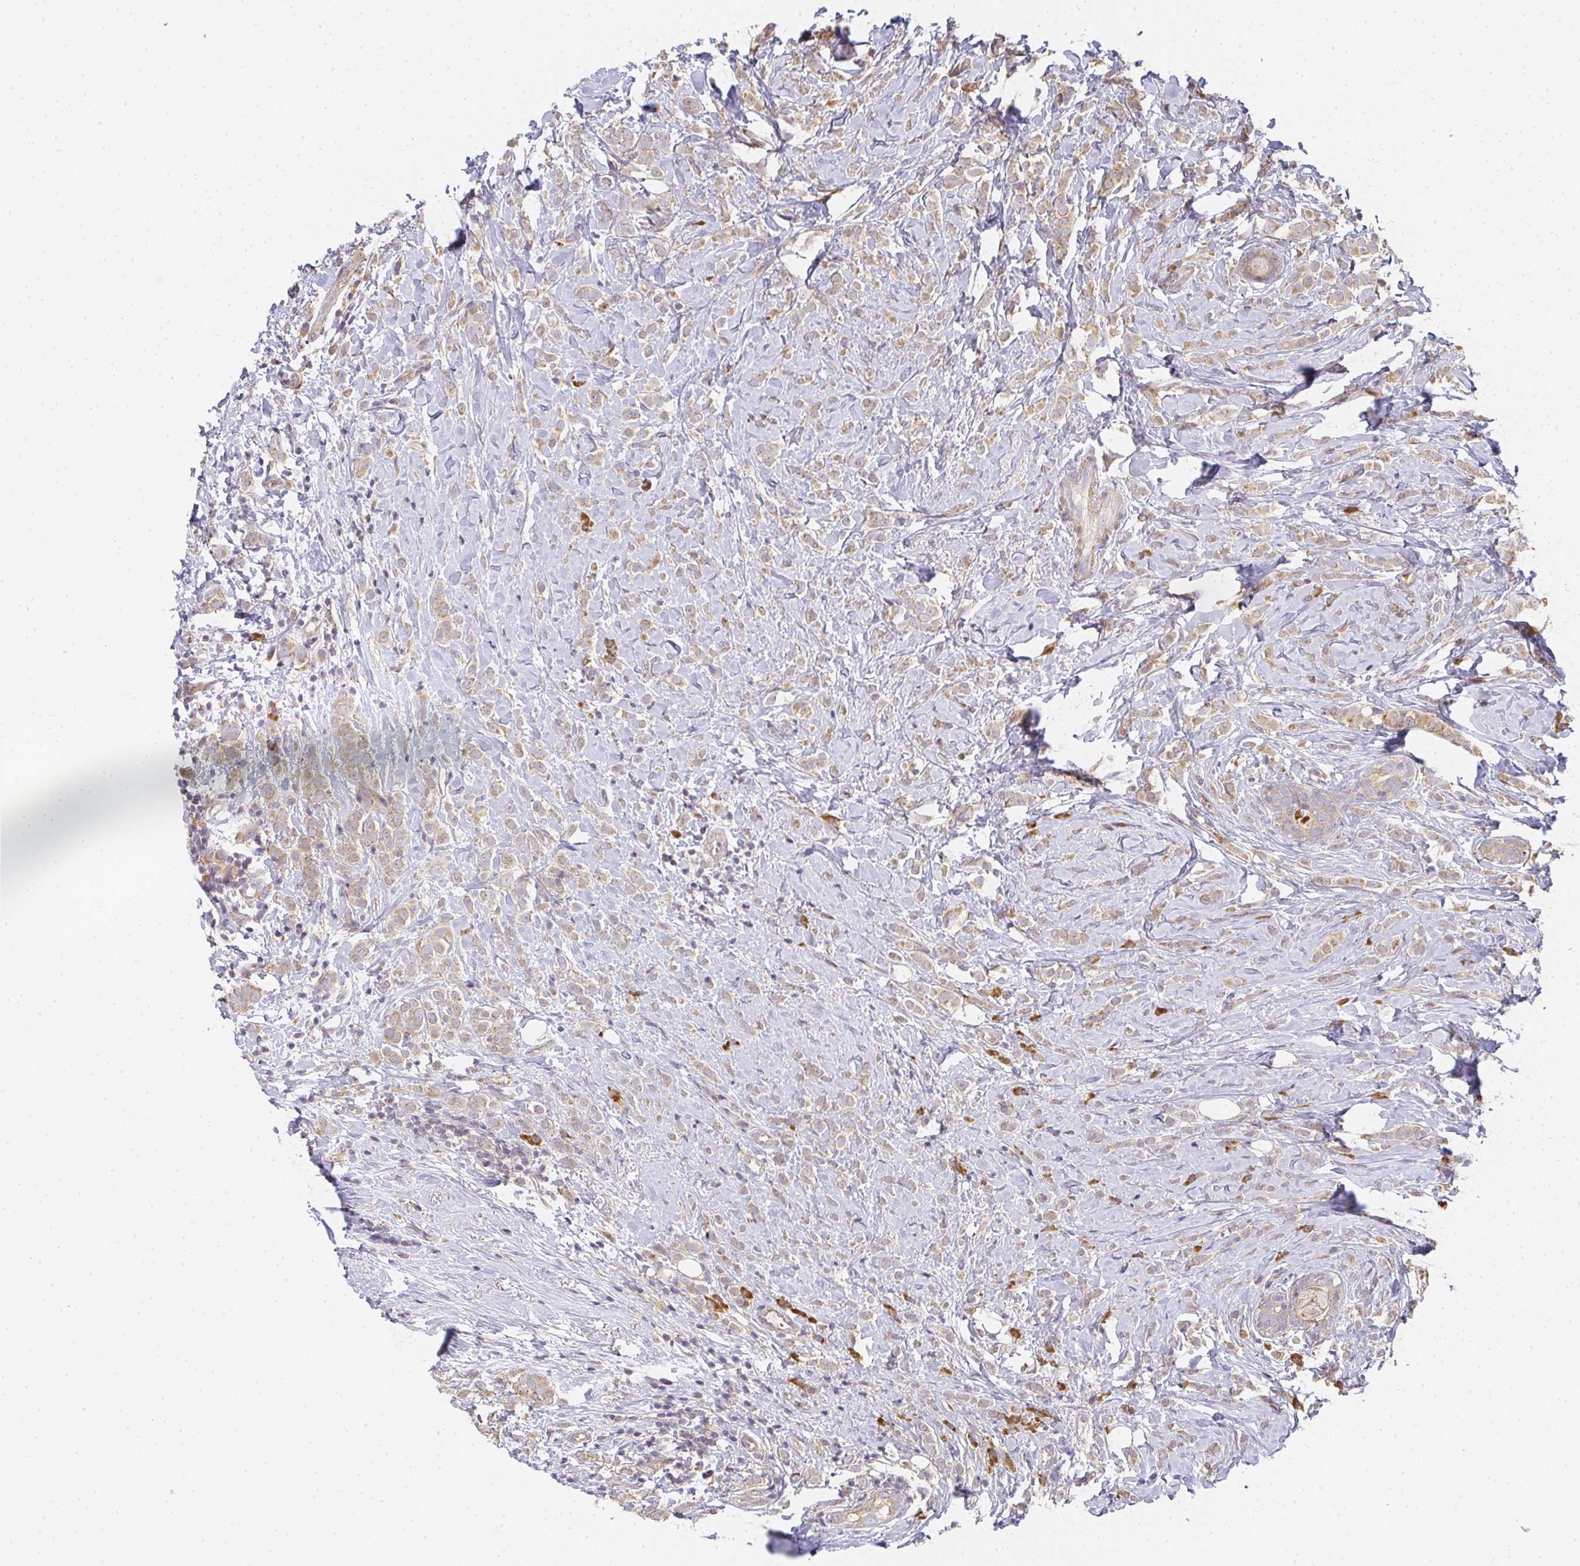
{"staining": {"intensity": "weak", "quantity": ">75%", "location": "cytoplasmic/membranous"}, "tissue": "breast cancer", "cell_type": "Tumor cells", "image_type": "cancer", "snomed": [{"axis": "morphology", "description": "Lobular carcinoma"}, {"axis": "topography", "description": "Breast"}], "caption": "Brown immunohistochemical staining in lobular carcinoma (breast) demonstrates weak cytoplasmic/membranous staining in about >75% of tumor cells.", "gene": "SLC35B3", "patient": {"sex": "female", "age": 49}}